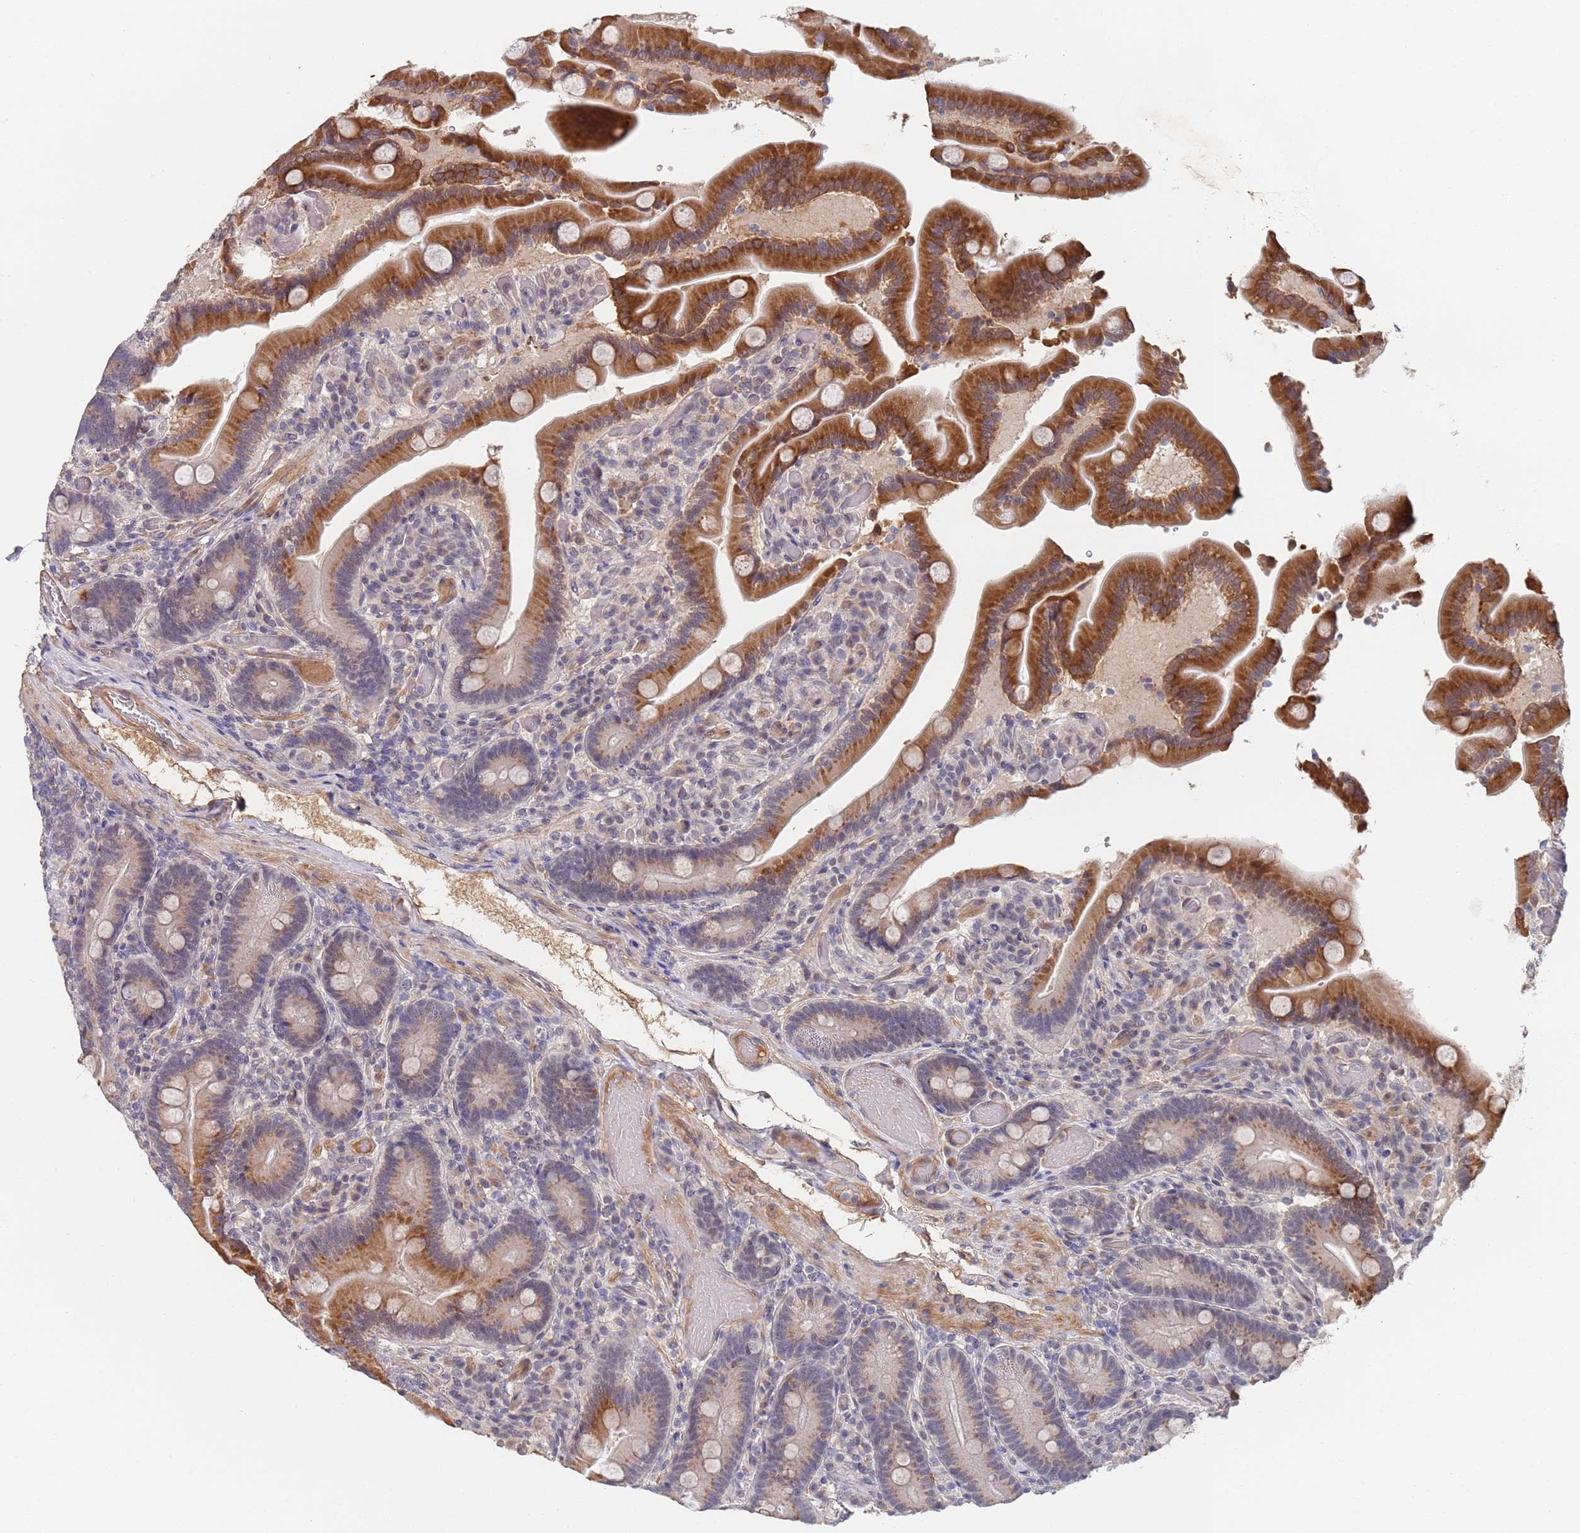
{"staining": {"intensity": "strong", "quantity": "25%-75%", "location": "cytoplasmic/membranous"}, "tissue": "duodenum", "cell_type": "Glandular cells", "image_type": "normal", "snomed": [{"axis": "morphology", "description": "Normal tissue, NOS"}, {"axis": "topography", "description": "Duodenum"}], "caption": "Immunohistochemistry (IHC) (DAB) staining of normal duodenum displays strong cytoplasmic/membranous protein positivity in about 25%-75% of glandular cells.", "gene": "B4GALT4", "patient": {"sex": "female", "age": 62}}